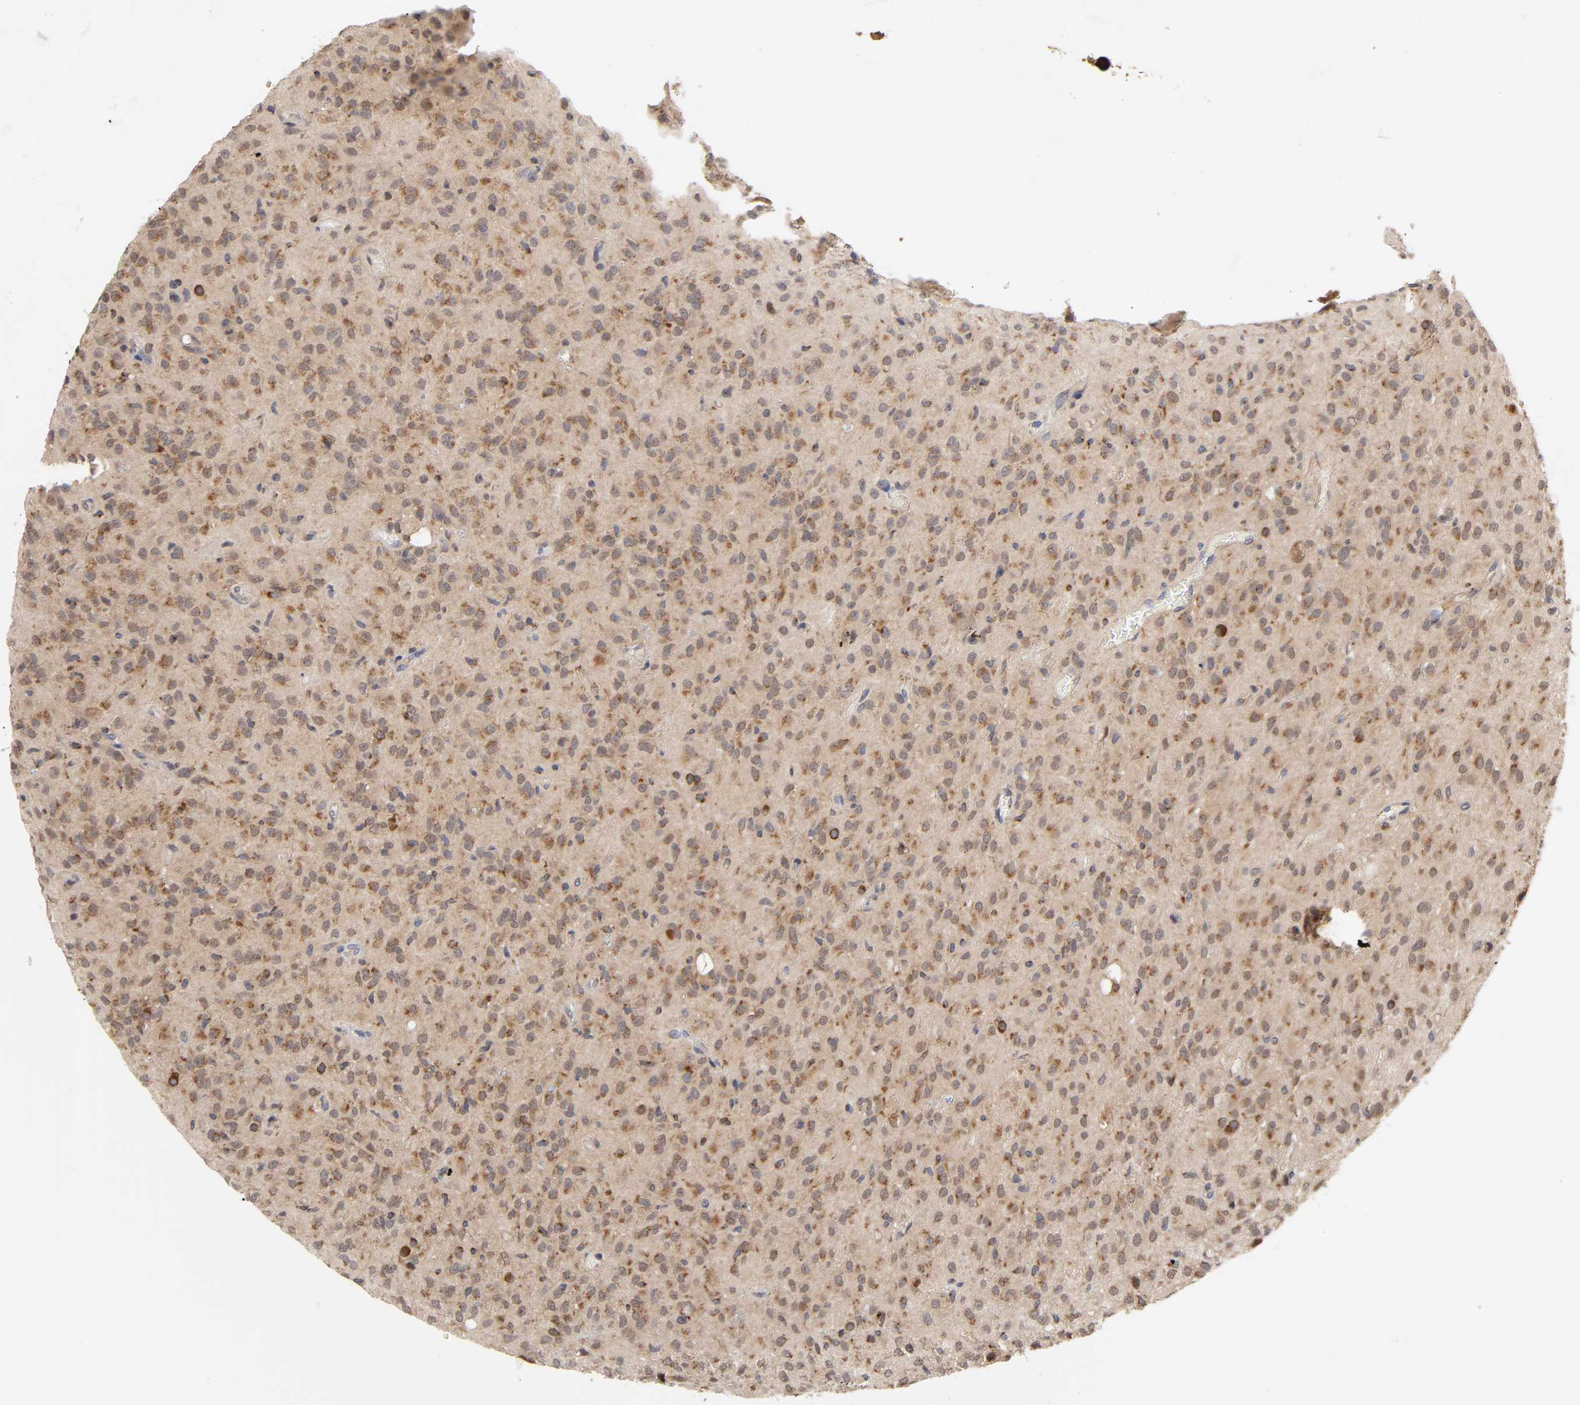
{"staining": {"intensity": "moderate", "quantity": ">75%", "location": "cytoplasmic/membranous"}, "tissue": "glioma", "cell_type": "Tumor cells", "image_type": "cancer", "snomed": [{"axis": "morphology", "description": "Glioma, malignant, High grade"}, {"axis": "topography", "description": "Brain"}], "caption": "High-power microscopy captured an immunohistochemistry image of glioma, revealing moderate cytoplasmic/membranous expression in approximately >75% of tumor cells. Ihc stains the protein in brown and the nuclei are stained blue.", "gene": "GNPTG", "patient": {"sex": "female", "age": 59}}